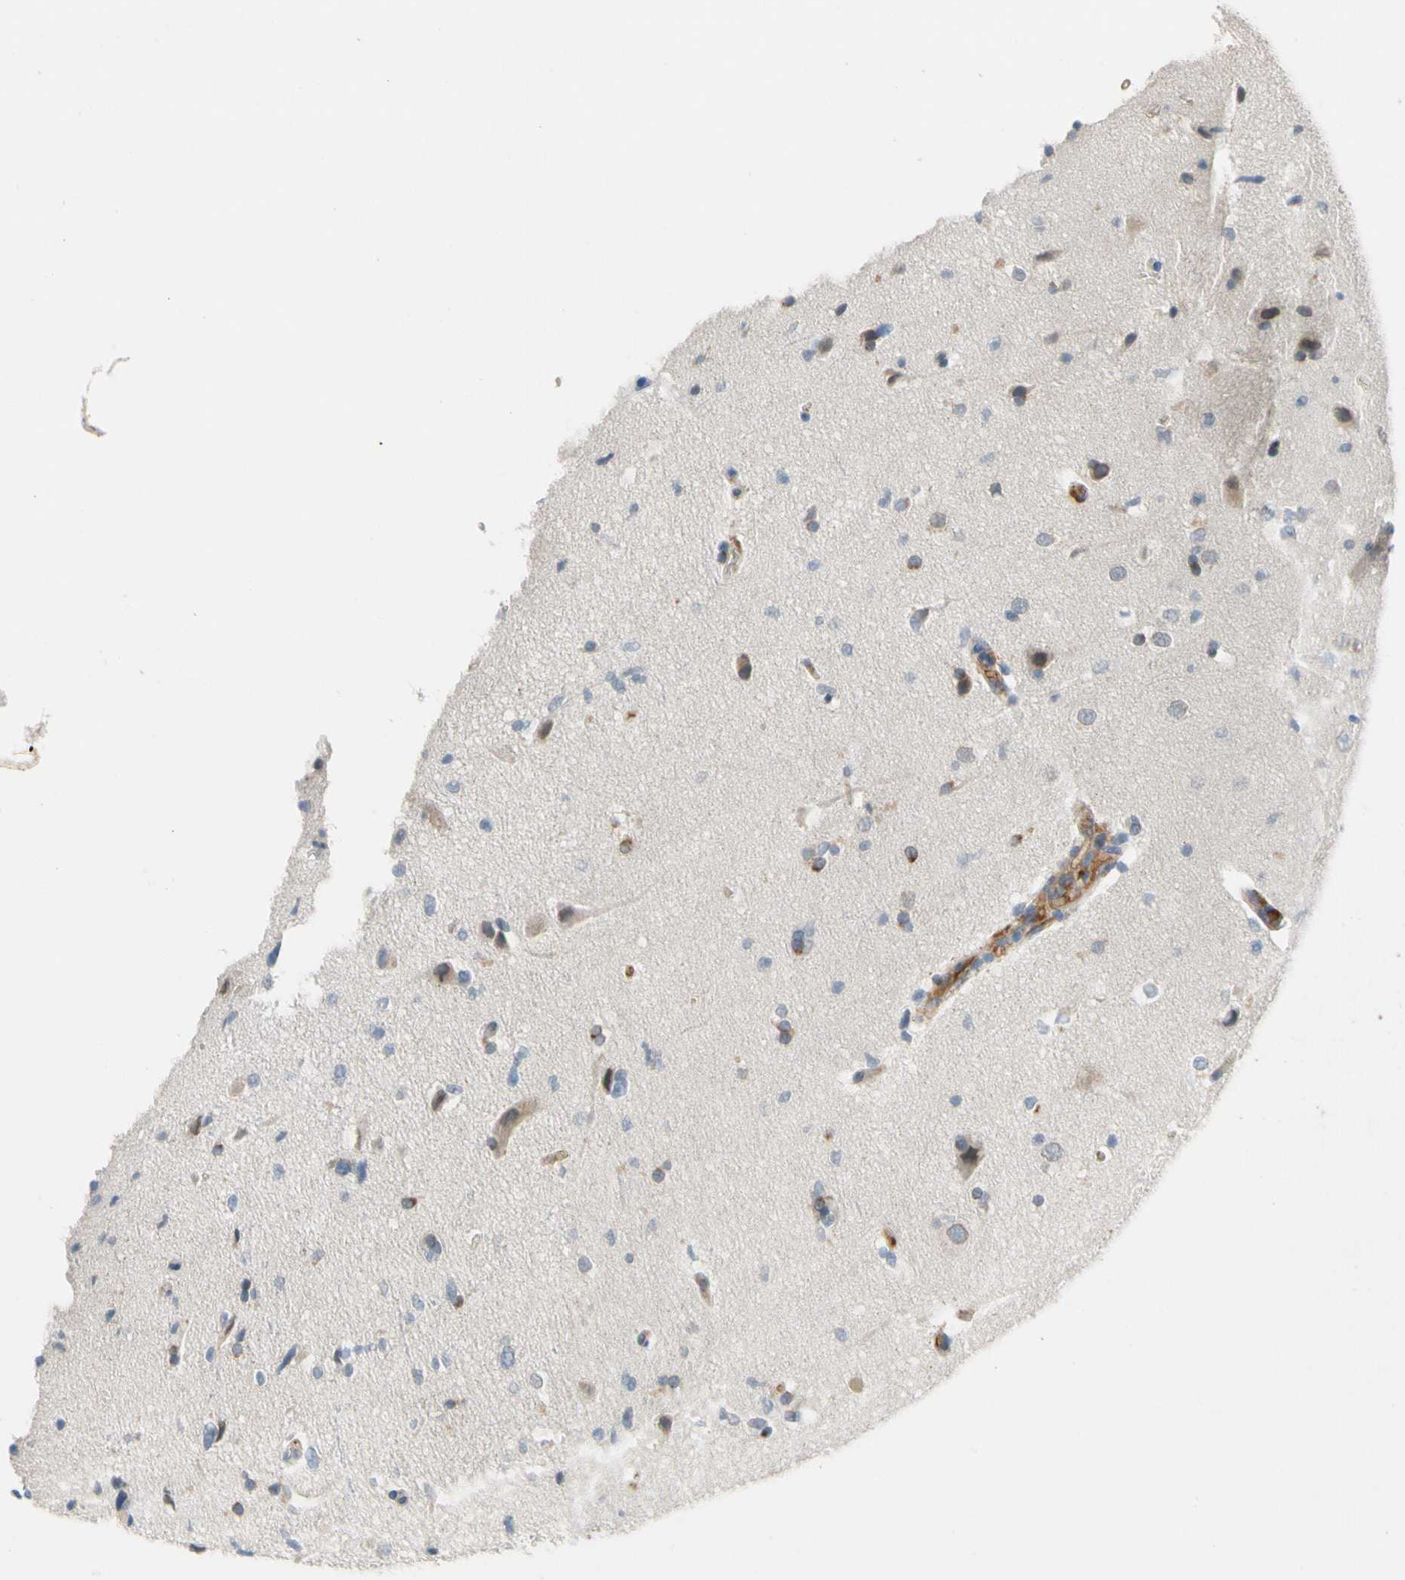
{"staining": {"intensity": "negative", "quantity": "none", "location": "none"}, "tissue": "glioma", "cell_type": "Tumor cells", "image_type": "cancer", "snomed": [{"axis": "morphology", "description": "Glioma, malignant, Low grade"}, {"axis": "topography", "description": "Brain"}], "caption": "Tumor cells are negative for brown protein staining in malignant glioma (low-grade).", "gene": "CNDP1", "patient": {"sex": "female", "age": 37}}